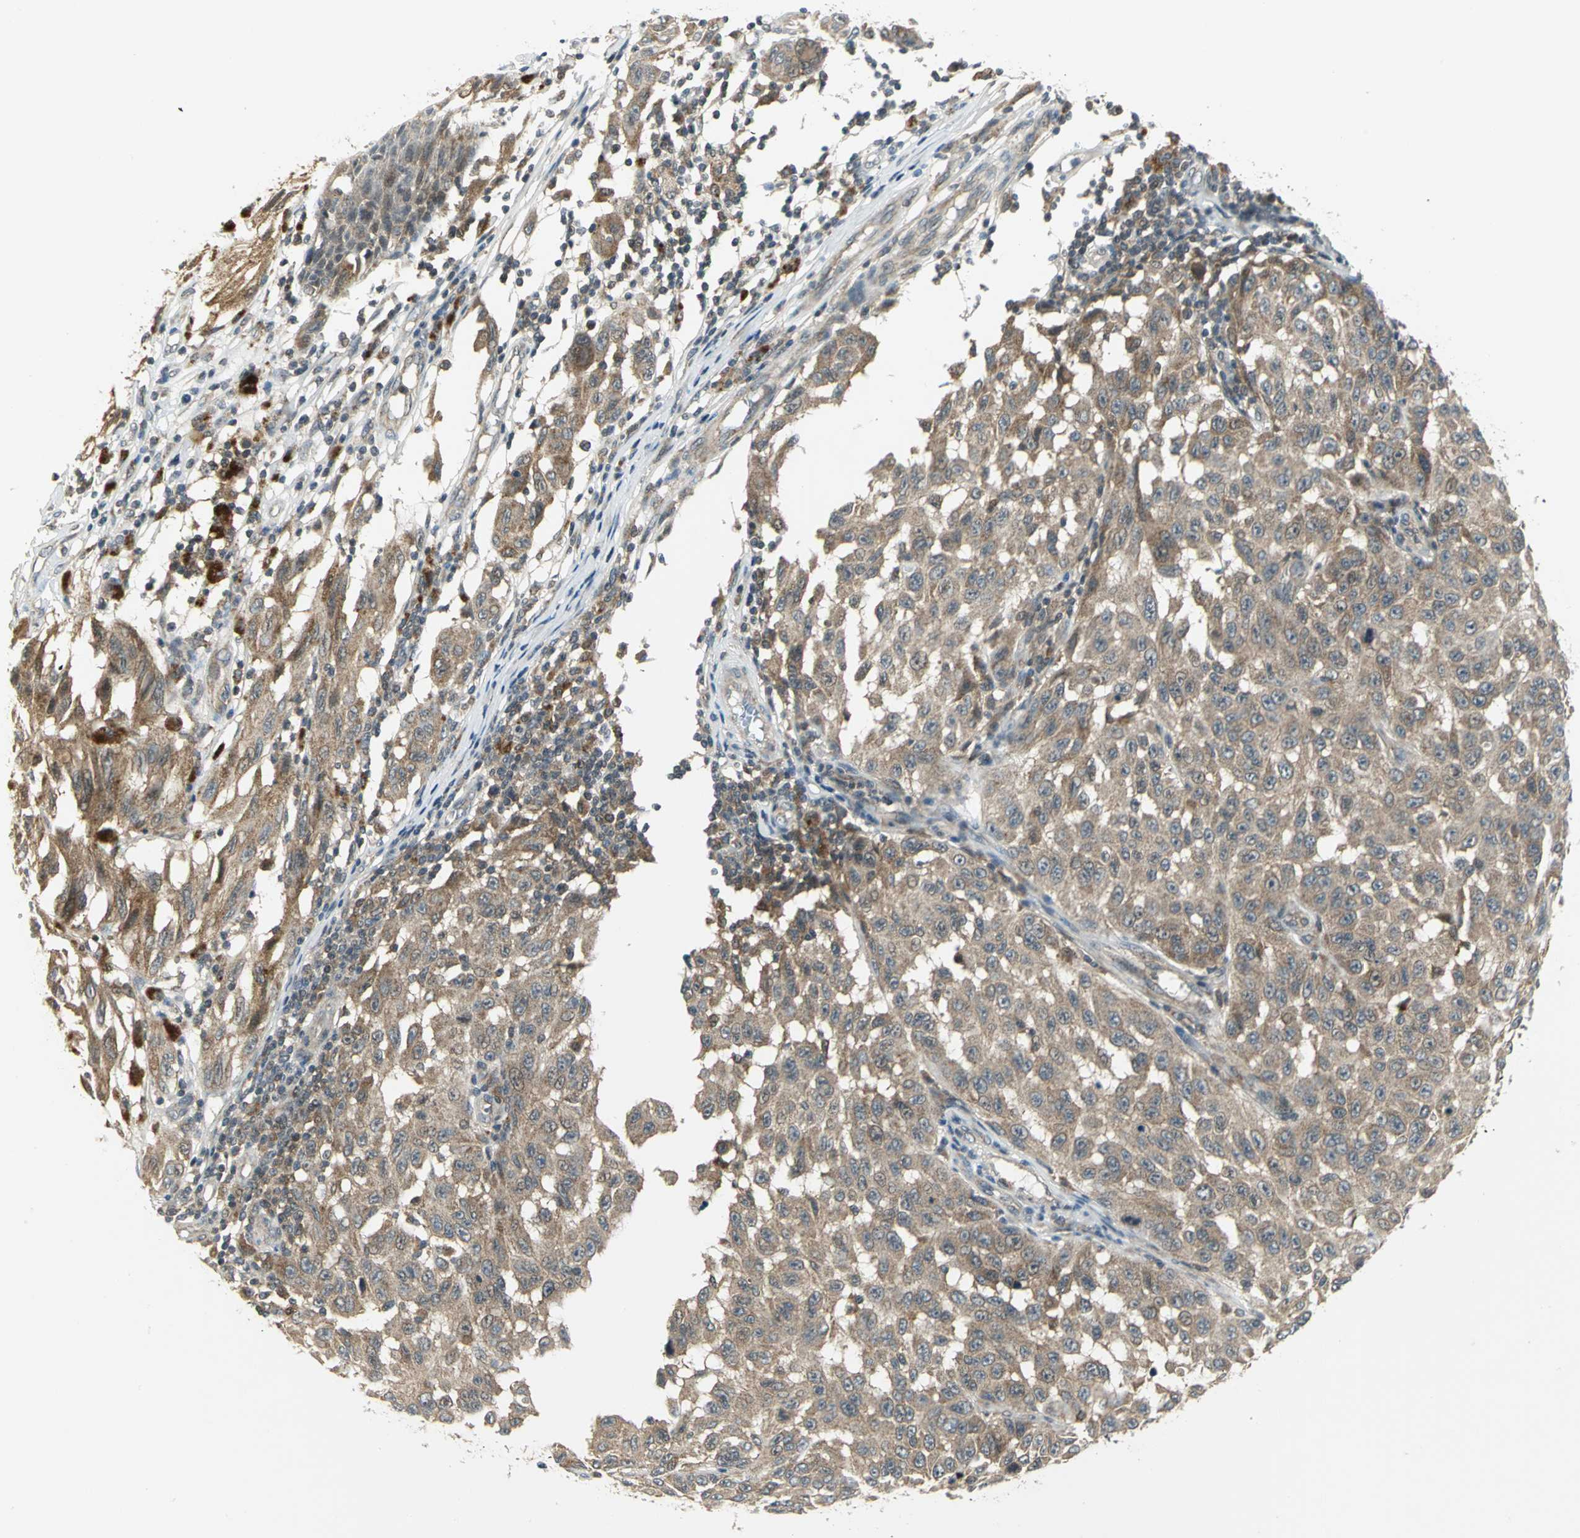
{"staining": {"intensity": "moderate", "quantity": ">75%", "location": "cytoplasmic/membranous"}, "tissue": "melanoma", "cell_type": "Tumor cells", "image_type": "cancer", "snomed": [{"axis": "morphology", "description": "Malignant melanoma, NOS"}, {"axis": "topography", "description": "Skin"}], "caption": "Immunohistochemical staining of melanoma shows moderate cytoplasmic/membranous protein positivity in approximately >75% of tumor cells. (IHC, brightfield microscopy, high magnification).", "gene": "MAPK8IP3", "patient": {"sex": "male", "age": 30}}